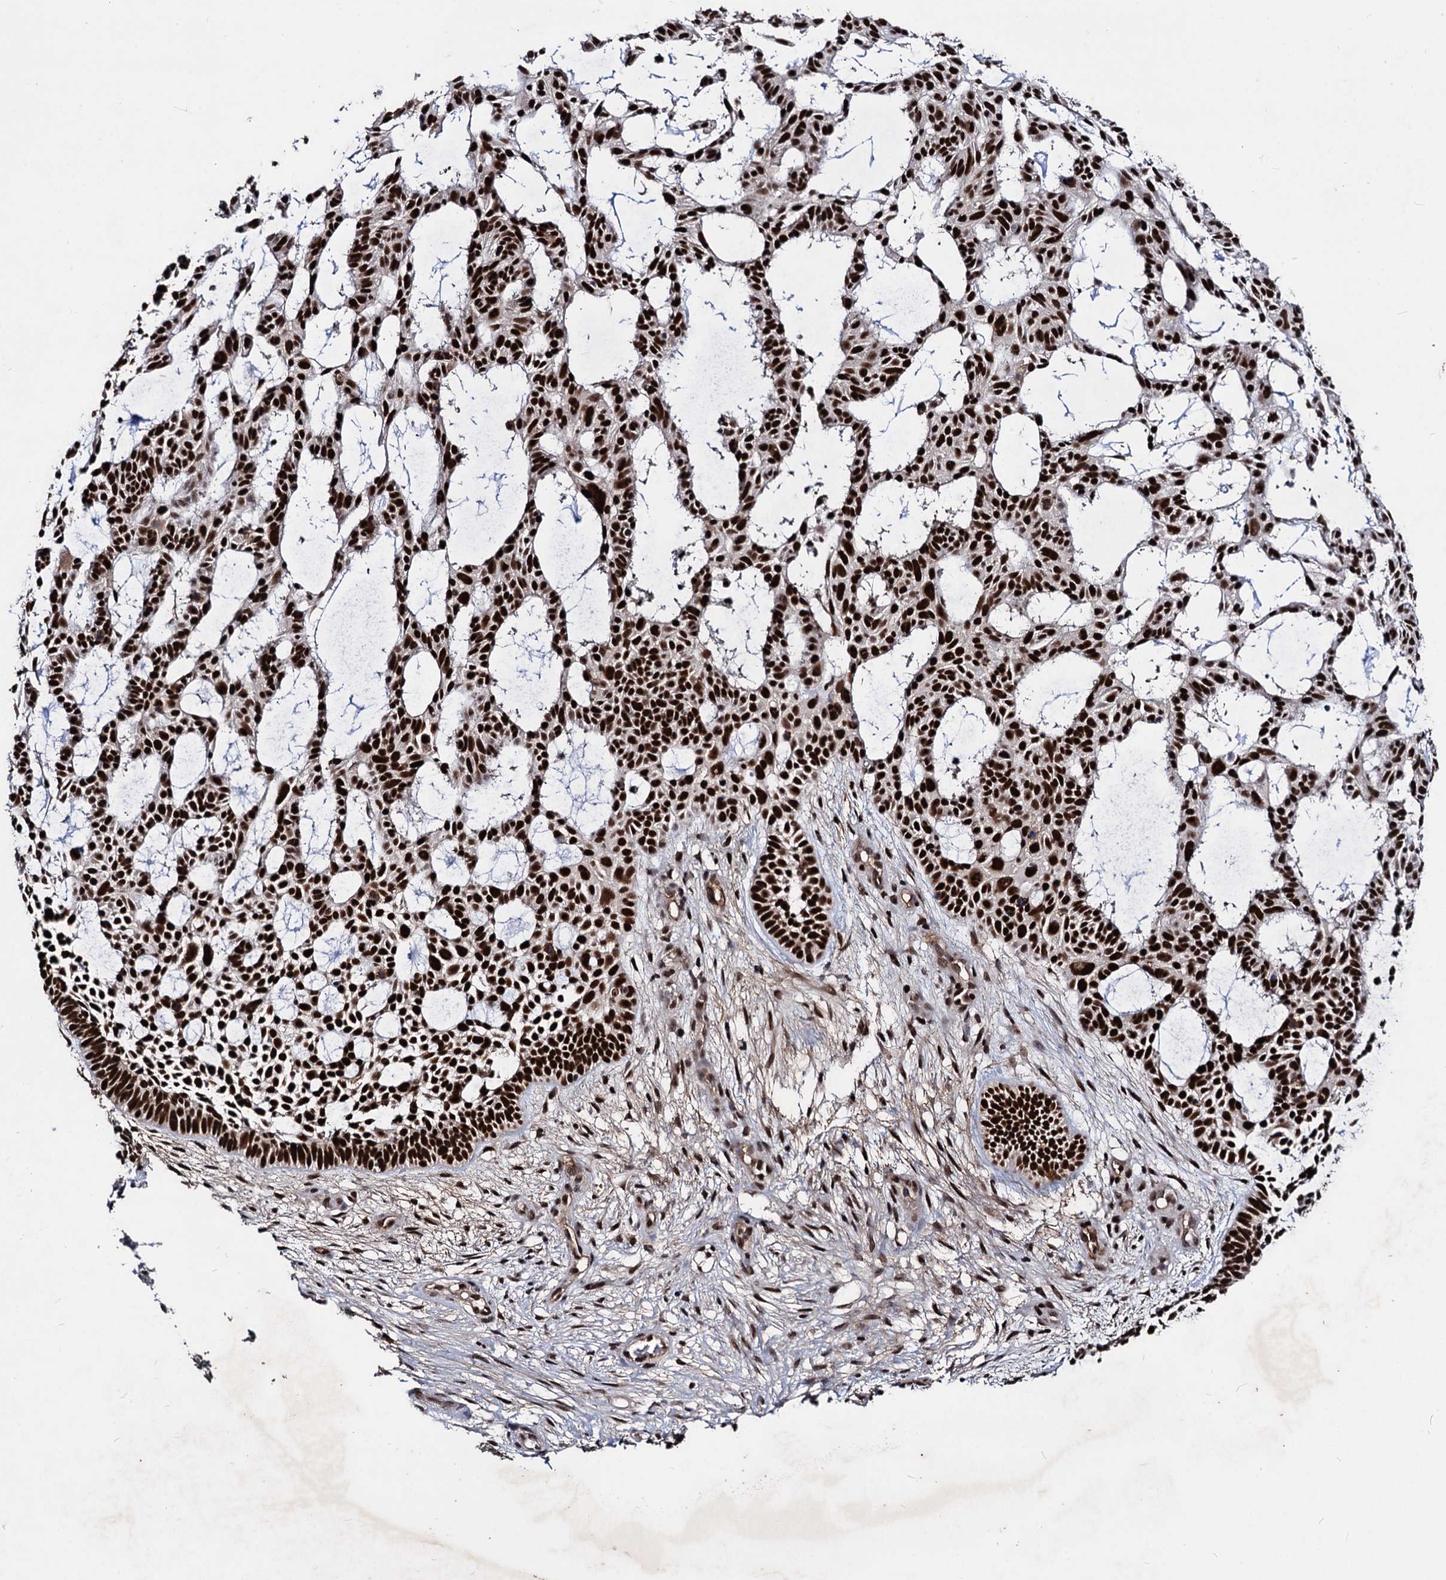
{"staining": {"intensity": "strong", "quantity": ">75%", "location": "nuclear"}, "tissue": "skin cancer", "cell_type": "Tumor cells", "image_type": "cancer", "snomed": [{"axis": "morphology", "description": "Basal cell carcinoma"}, {"axis": "topography", "description": "Skin"}], "caption": "Skin cancer (basal cell carcinoma) was stained to show a protein in brown. There is high levels of strong nuclear expression in about >75% of tumor cells.", "gene": "GALNT11", "patient": {"sex": "male", "age": 89}}